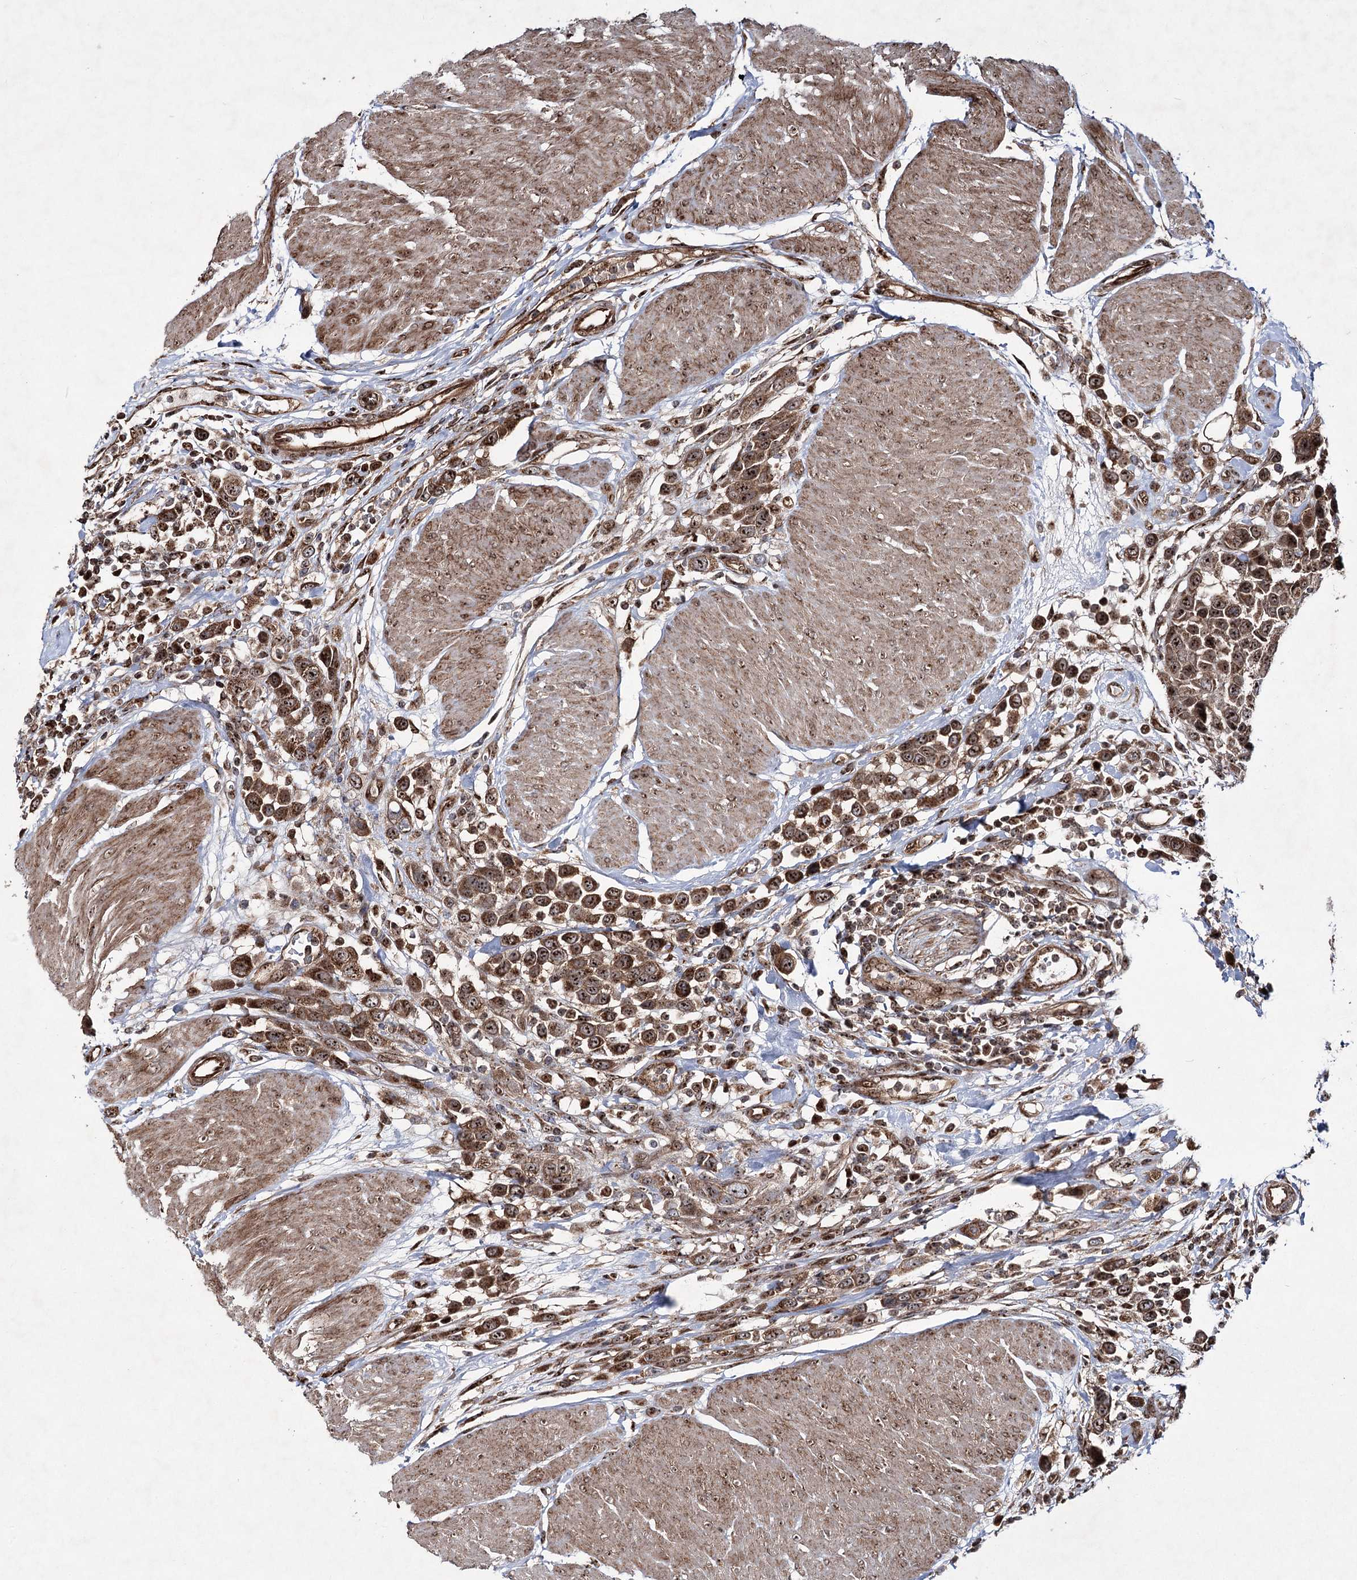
{"staining": {"intensity": "strong", "quantity": ">75%", "location": "cytoplasmic/membranous,nuclear"}, "tissue": "urothelial cancer", "cell_type": "Tumor cells", "image_type": "cancer", "snomed": [{"axis": "morphology", "description": "Urothelial carcinoma, High grade"}, {"axis": "topography", "description": "Urinary bladder"}], "caption": "Protein analysis of urothelial cancer tissue exhibits strong cytoplasmic/membranous and nuclear positivity in approximately >75% of tumor cells.", "gene": "SERINC5", "patient": {"sex": "male", "age": 50}}